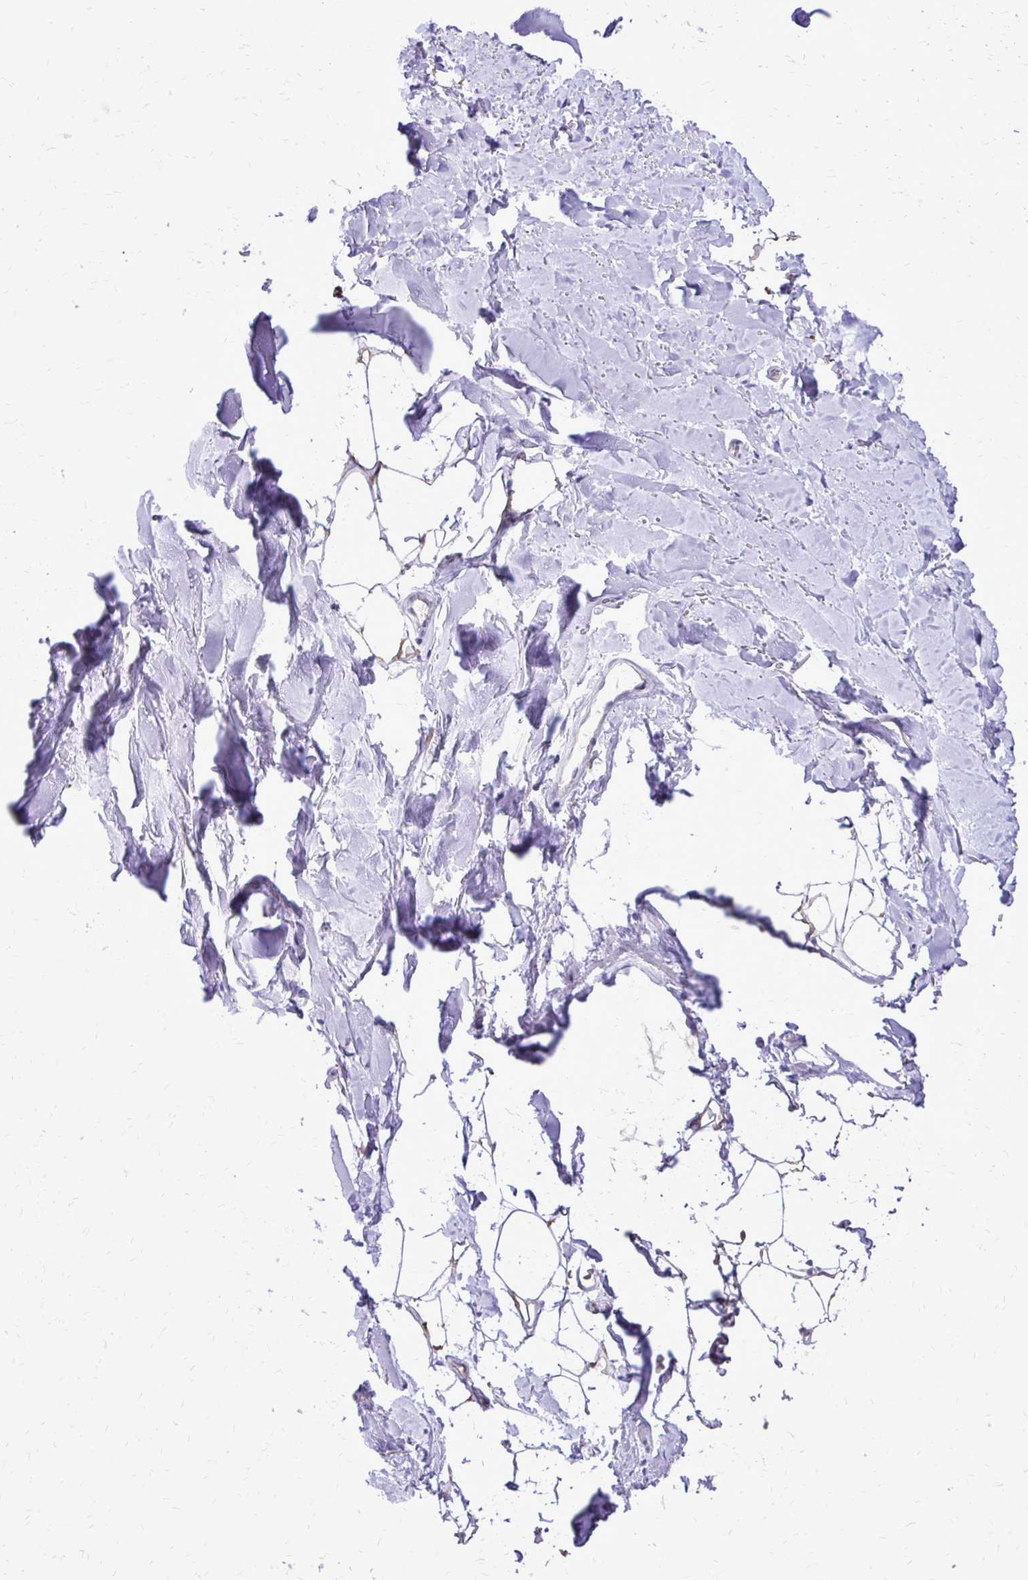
{"staining": {"intensity": "negative", "quantity": "none", "location": "none"}, "tissue": "adipose tissue", "cell_type": "Adipocytes", "image_type": "normal", "snomed": [{"axis": "morphology", "description": "Normal tissue, NOS"}, {"axis": "topography", "description": "Cartilage tissue"}, {"axis": "topography", "description": "Bronchus"}], "caption": "Unremarkable adipose tissue was stained to show a protein in brown. There is no significant positivity in adipocytes.", "gene": "CAT", "patient": {"sex": "female", "age": 79}}